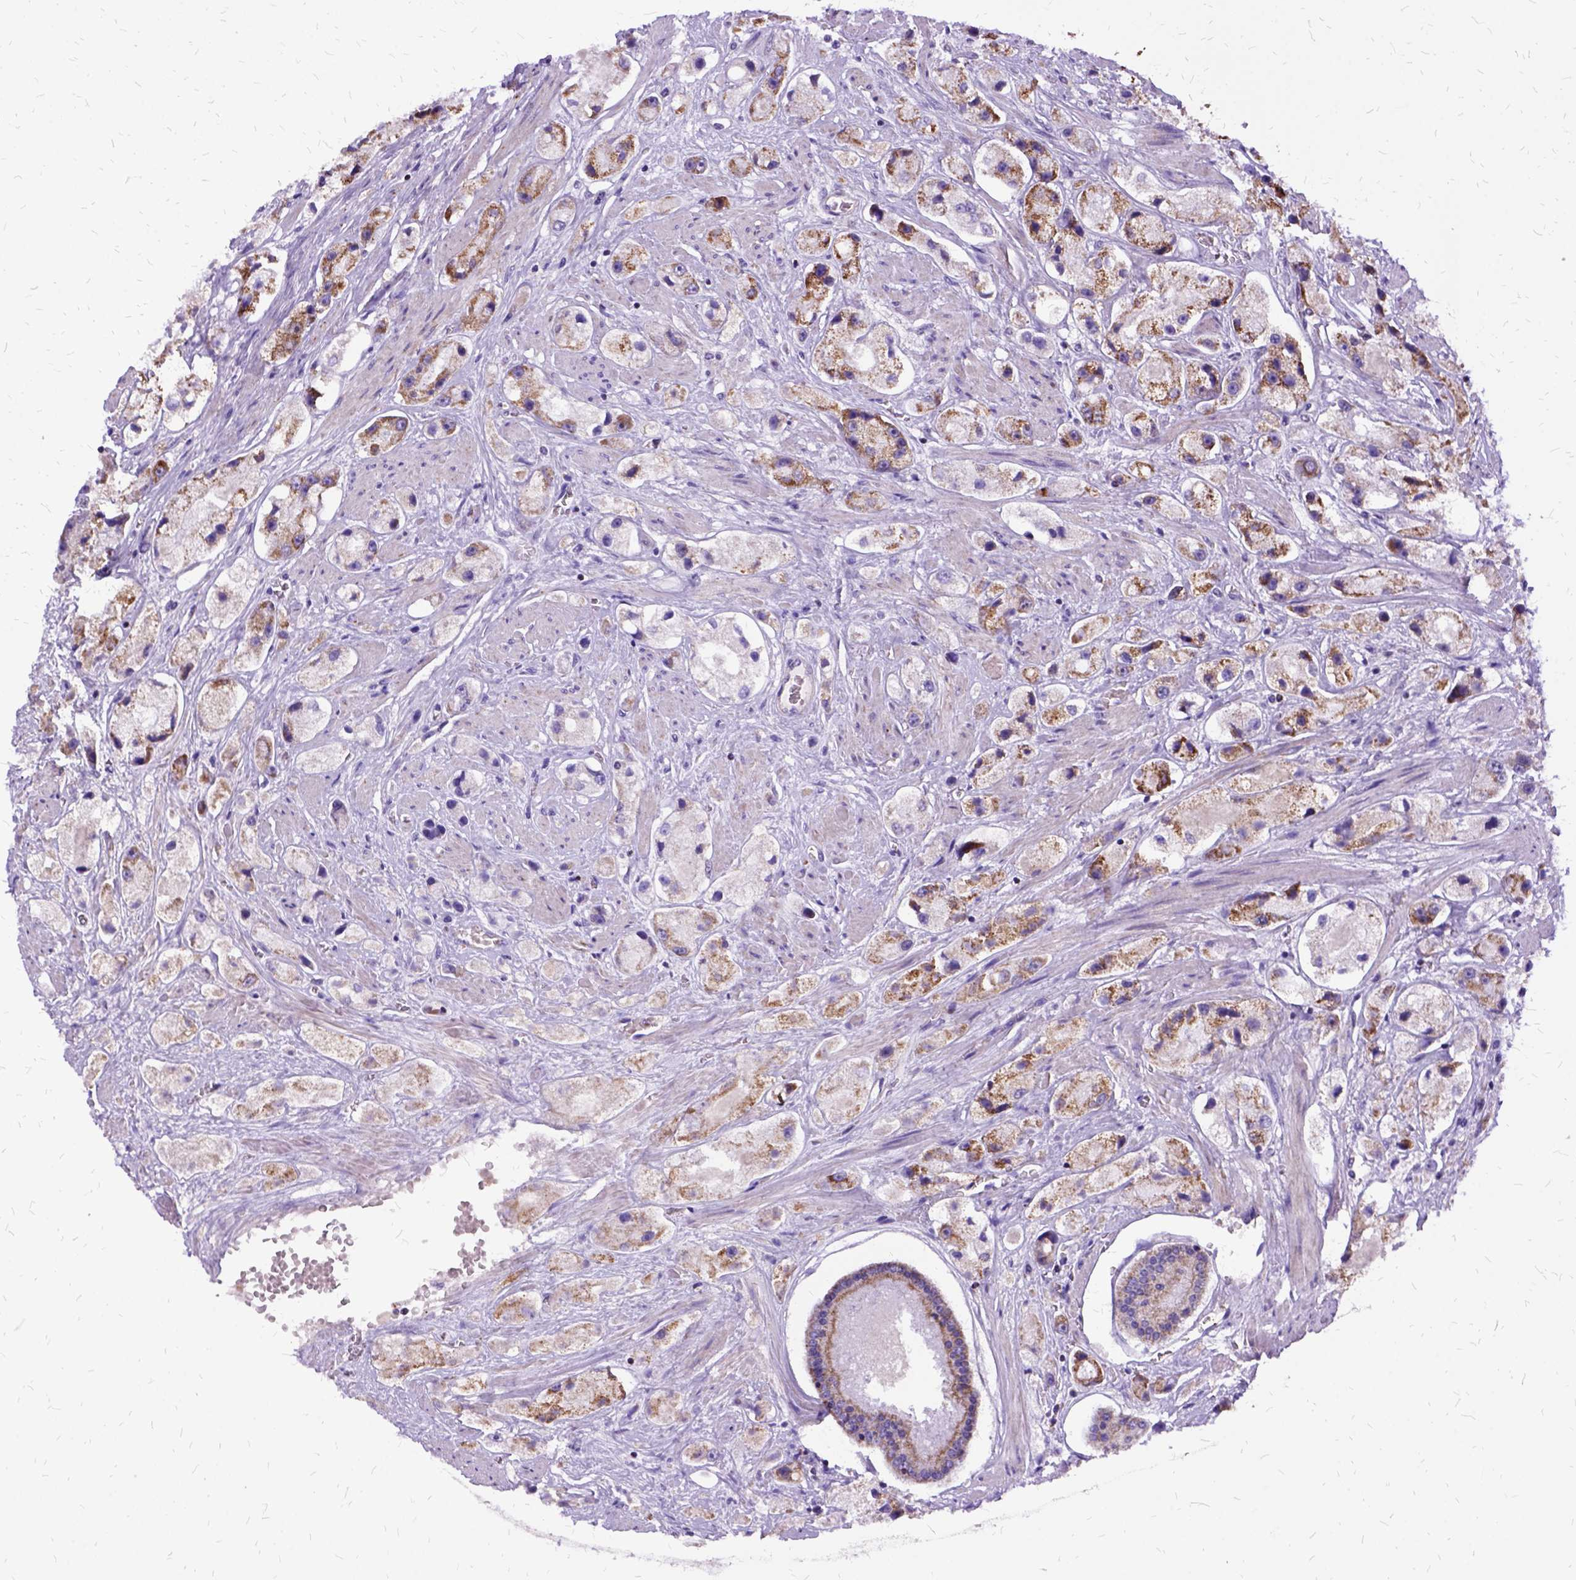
{"staining": {"intensity": "moderate", "quantity": "<25%", "location": "cytoplasmic/membranous"}, "tissue": "prostate cancer", "cell_type": "Tumor cells", "image_type": "cancer", "snomed": [{"axis": "morphology", "description": "Adenocarcinoma, High grade"}, {"axis": "topography", "description": "Prostate"}], "caption": "Brown immunohistochemical staining in adenocarcinoma (high-grade) (prostate) shows moderate cytoplasmic/membranous expression in approximately <25% of tumor cells.", "gene": "OXCT1", "patient": {"sex": "male", "age": 67}}